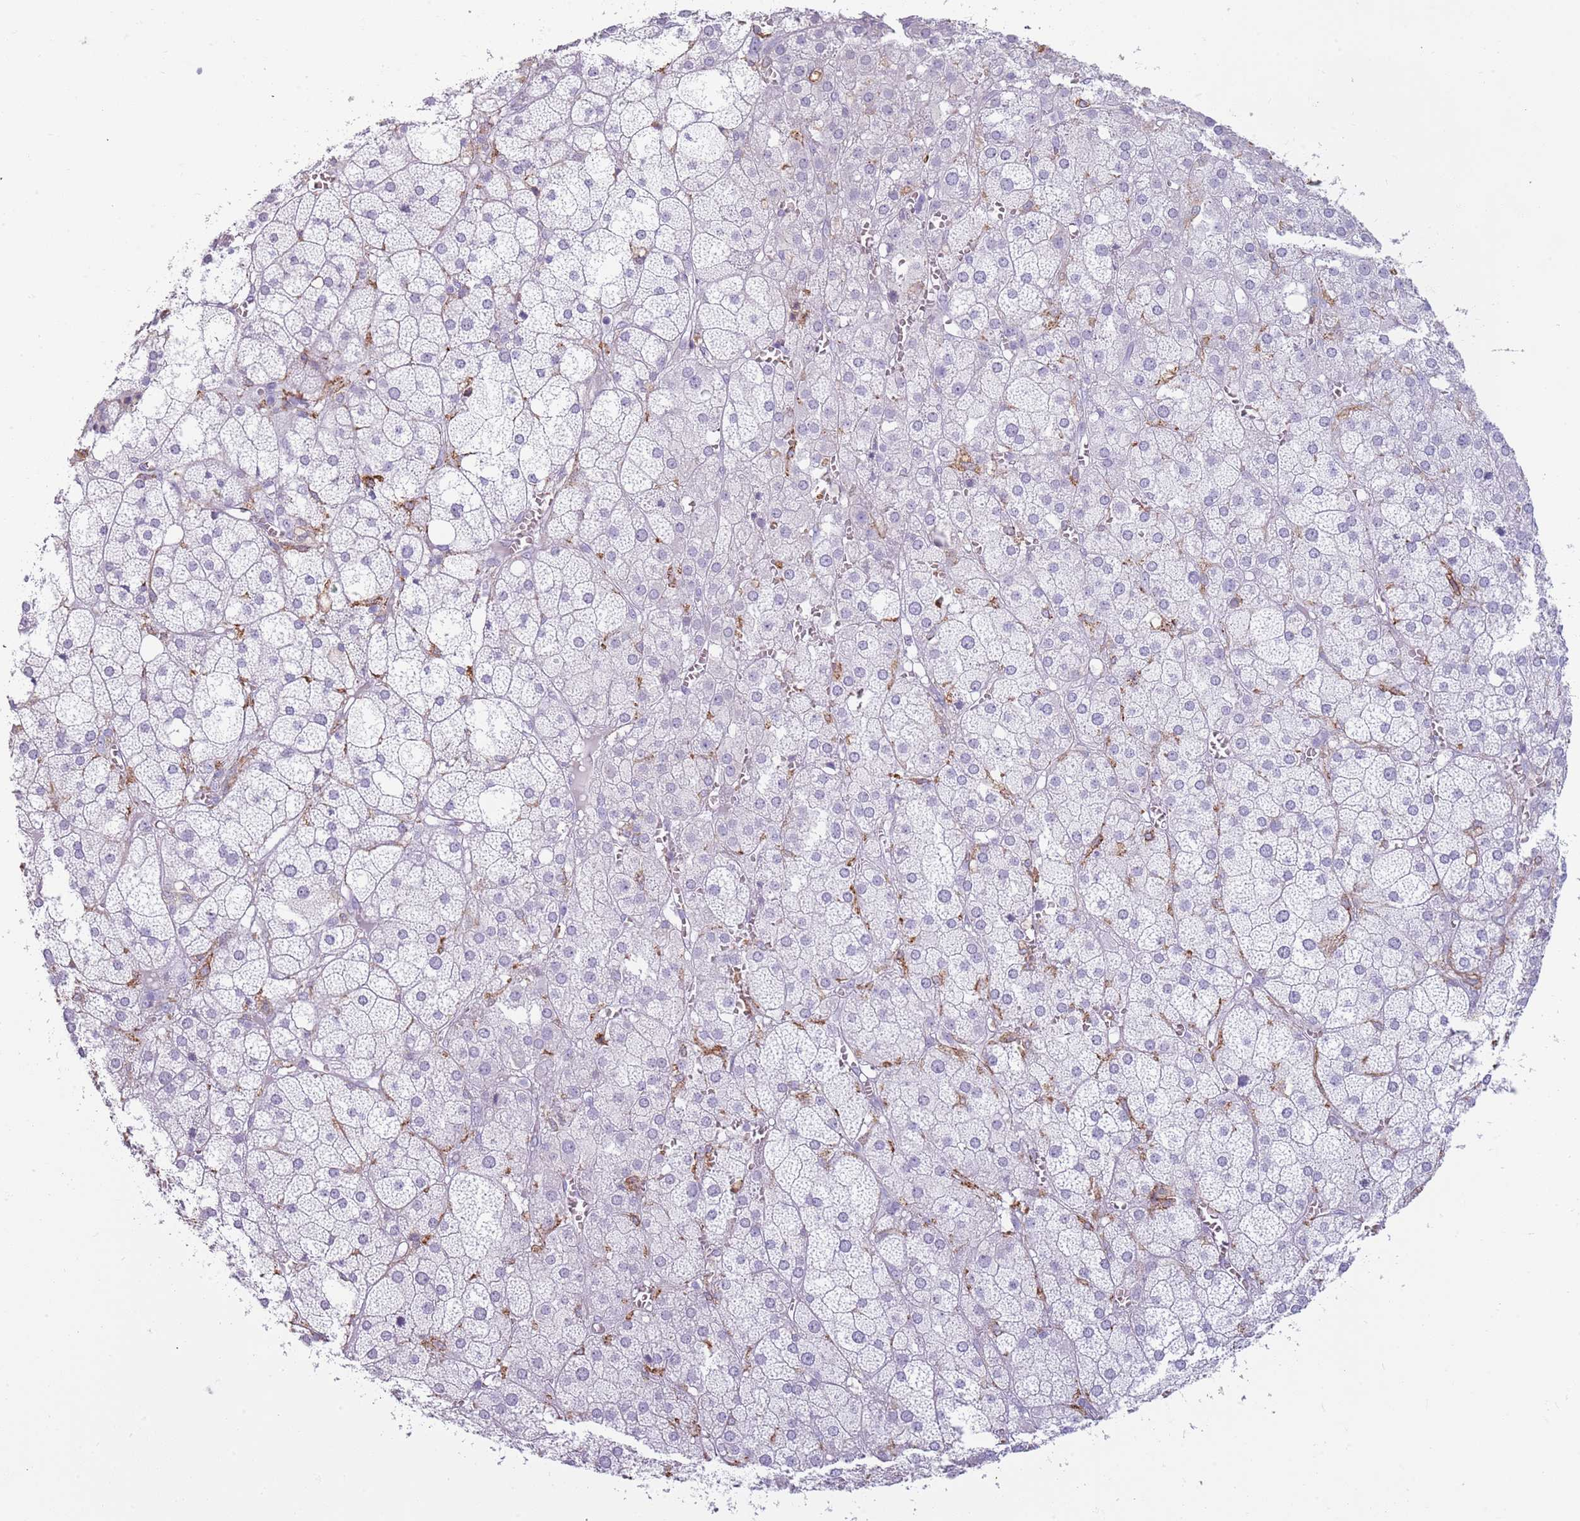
{"staining": {"intensity": "negative", "quantity": "none", "location": "none"}, "tissue": "adrenal gland", "cell_type": "Glandular cells", "image_type": "normal", "snomed": [{"axis": "morphology", "description": "Normal tissue, NOS"}, {"axis": "topography", "description": "Adrenal gland"}], "caption": "Glandular cells show no significant staining in benign adrenal gland. Brightfield microscopy of immunohistochemistry stained with DAB (brown) and hematoxylin (blue), captured at high magnification.", "gene": "COLEC12", "patient": {"sex": "female", "age": 61}}